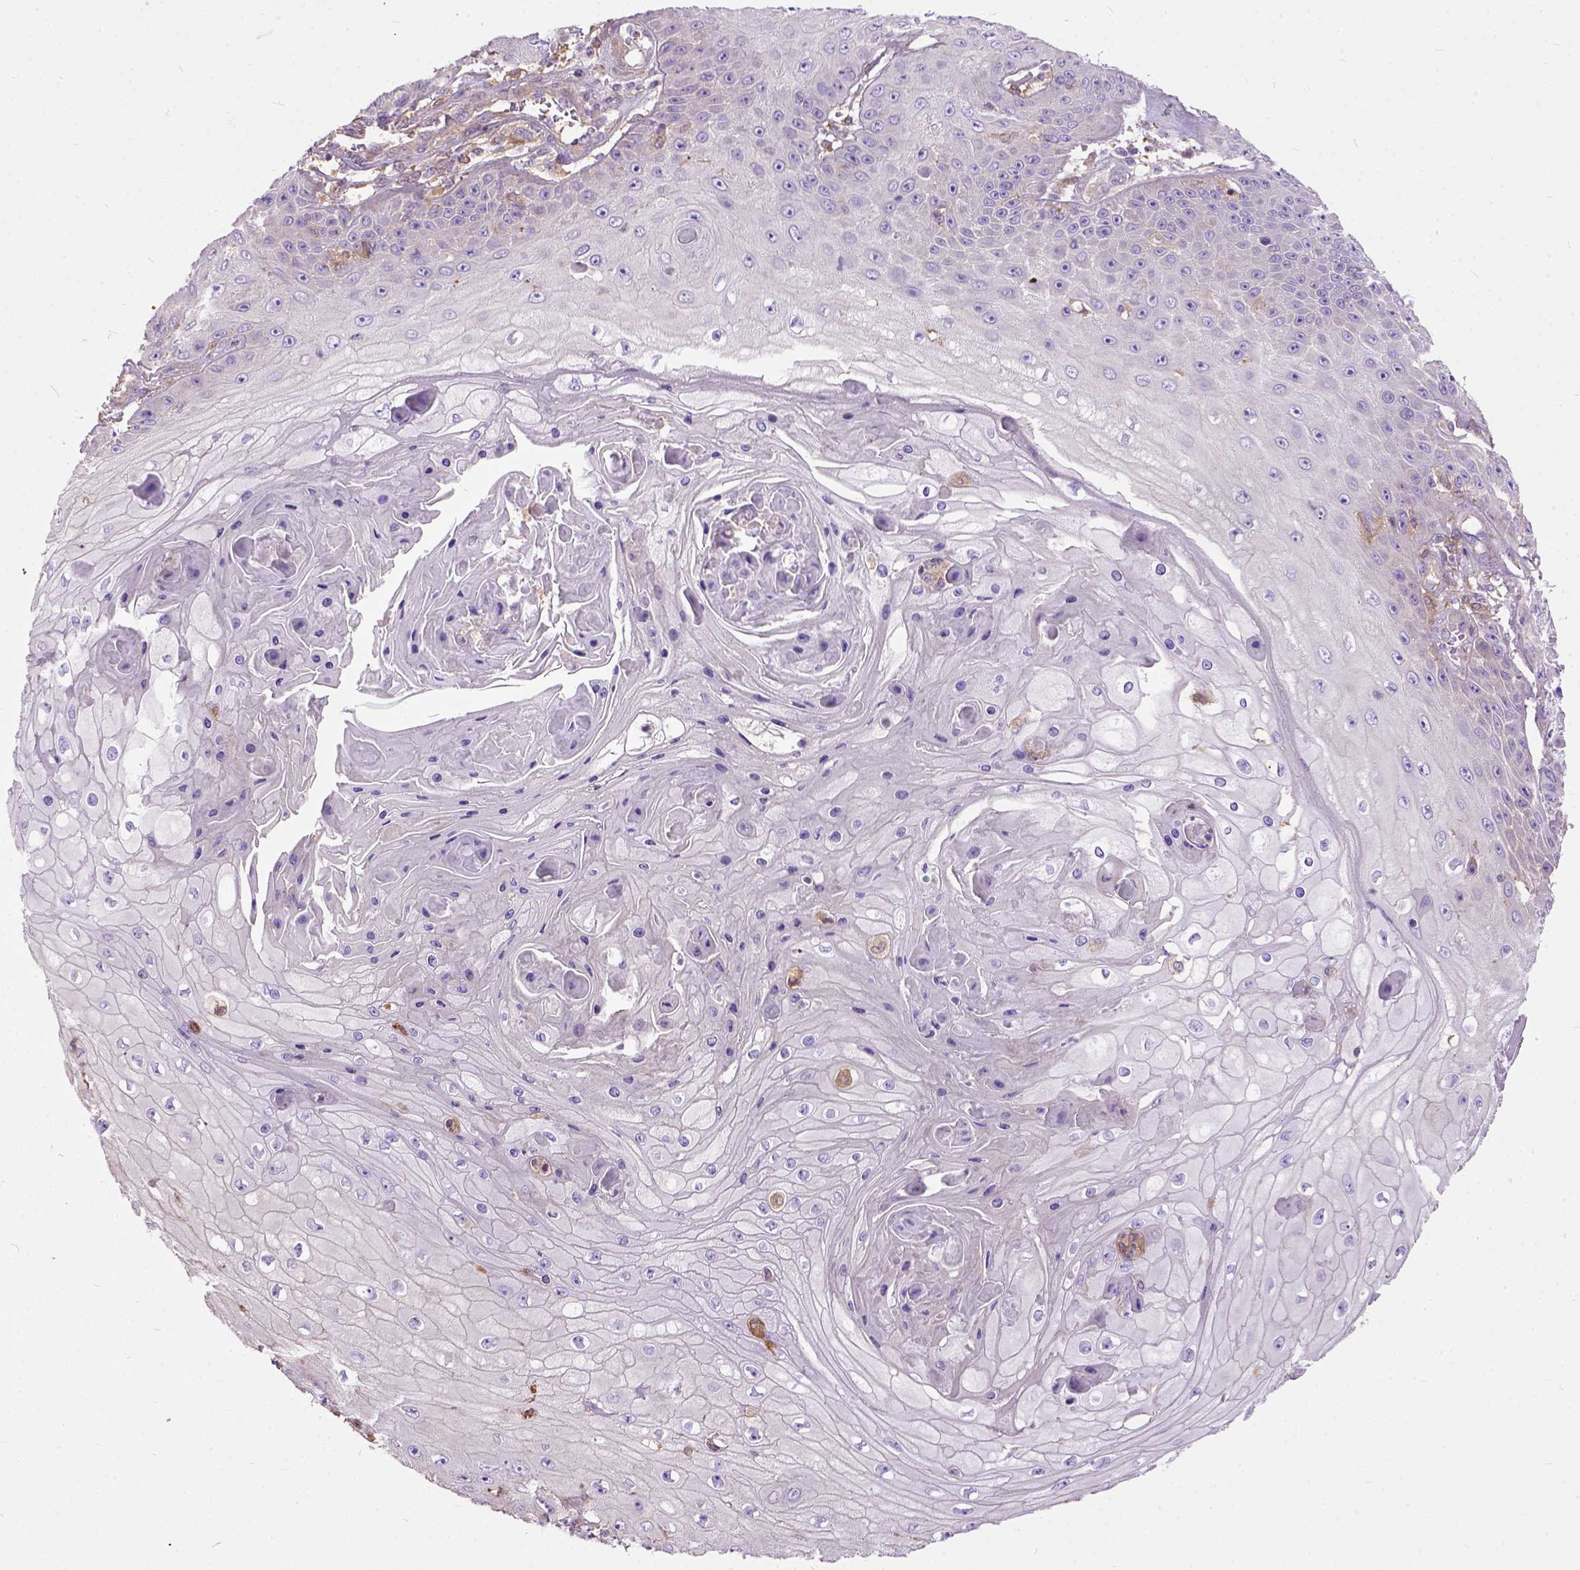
{"staining": {"intensity": "negative", "quantity": "none", "location": "none"}, "tissue": "skin cancer", "cell_type": "Tumor cells", "image_type": "cancer", "snomed": [{"axis": "morphology", "description": "Squamous cell carcinoma, NOS"}, {"axis": "topography", "description": "Skin"}], "caption": "Image shows no significant protein positivity in tumor cells of skin cancer.", "gene": "SEMA4F", "patient": {"sex": "male", "age": 70}}